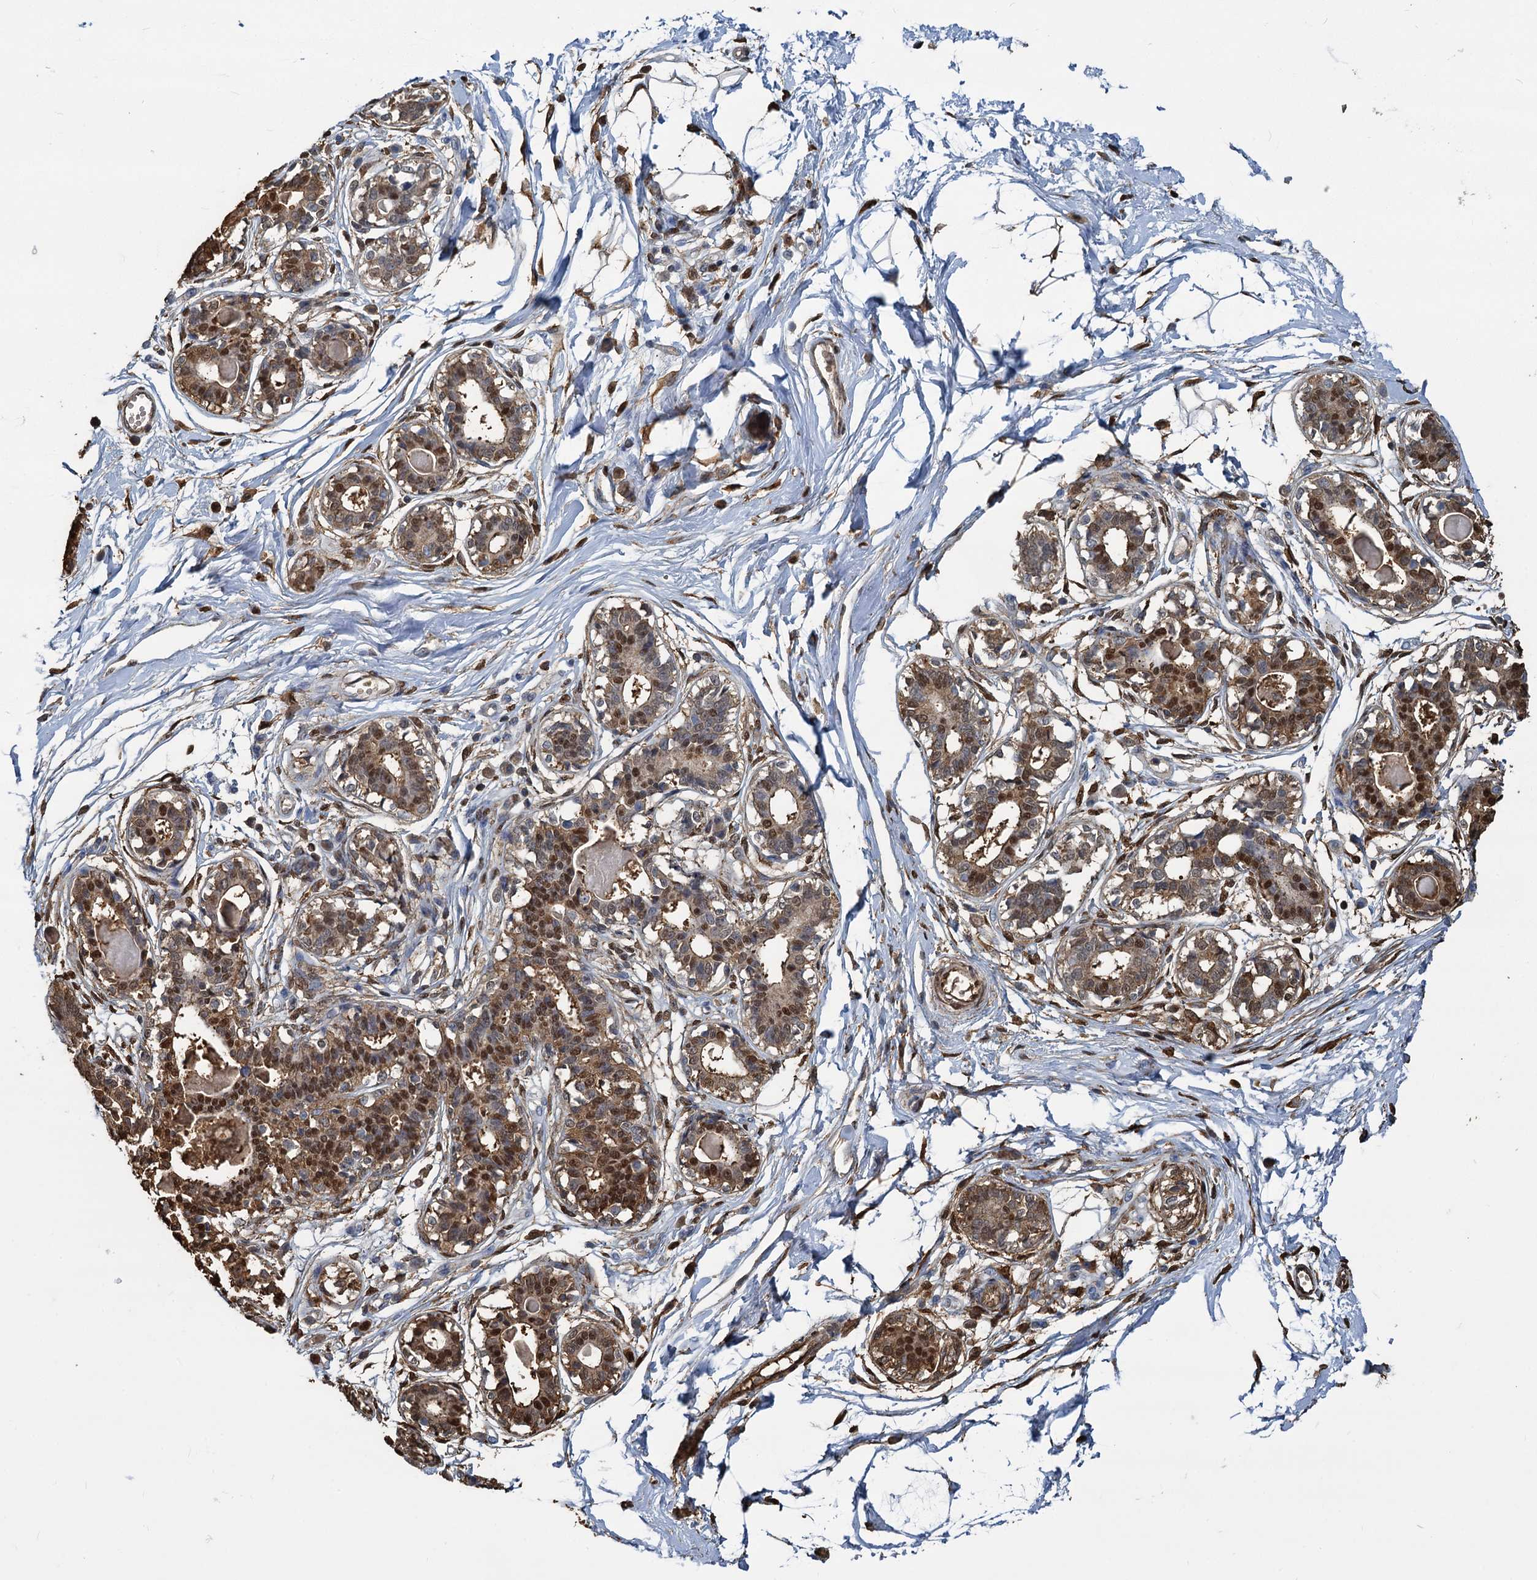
{"staining": {"intensity": "negative", "quantity": "none", "location": "none"}, "tissue": "breast", "cell_type": "Adipocytes", "image_type": "normal", "snomed": [{"axis": "morphology", "description": "Normal tissue, NOS"}, {"axis": "topography", "description": "Breast"}], "caption": "The immunohistochemistry micrograph has no significant expression in adipocytes of breast.", "gene": "S100A6", "patient": {"sex": "female", "age": 45}}